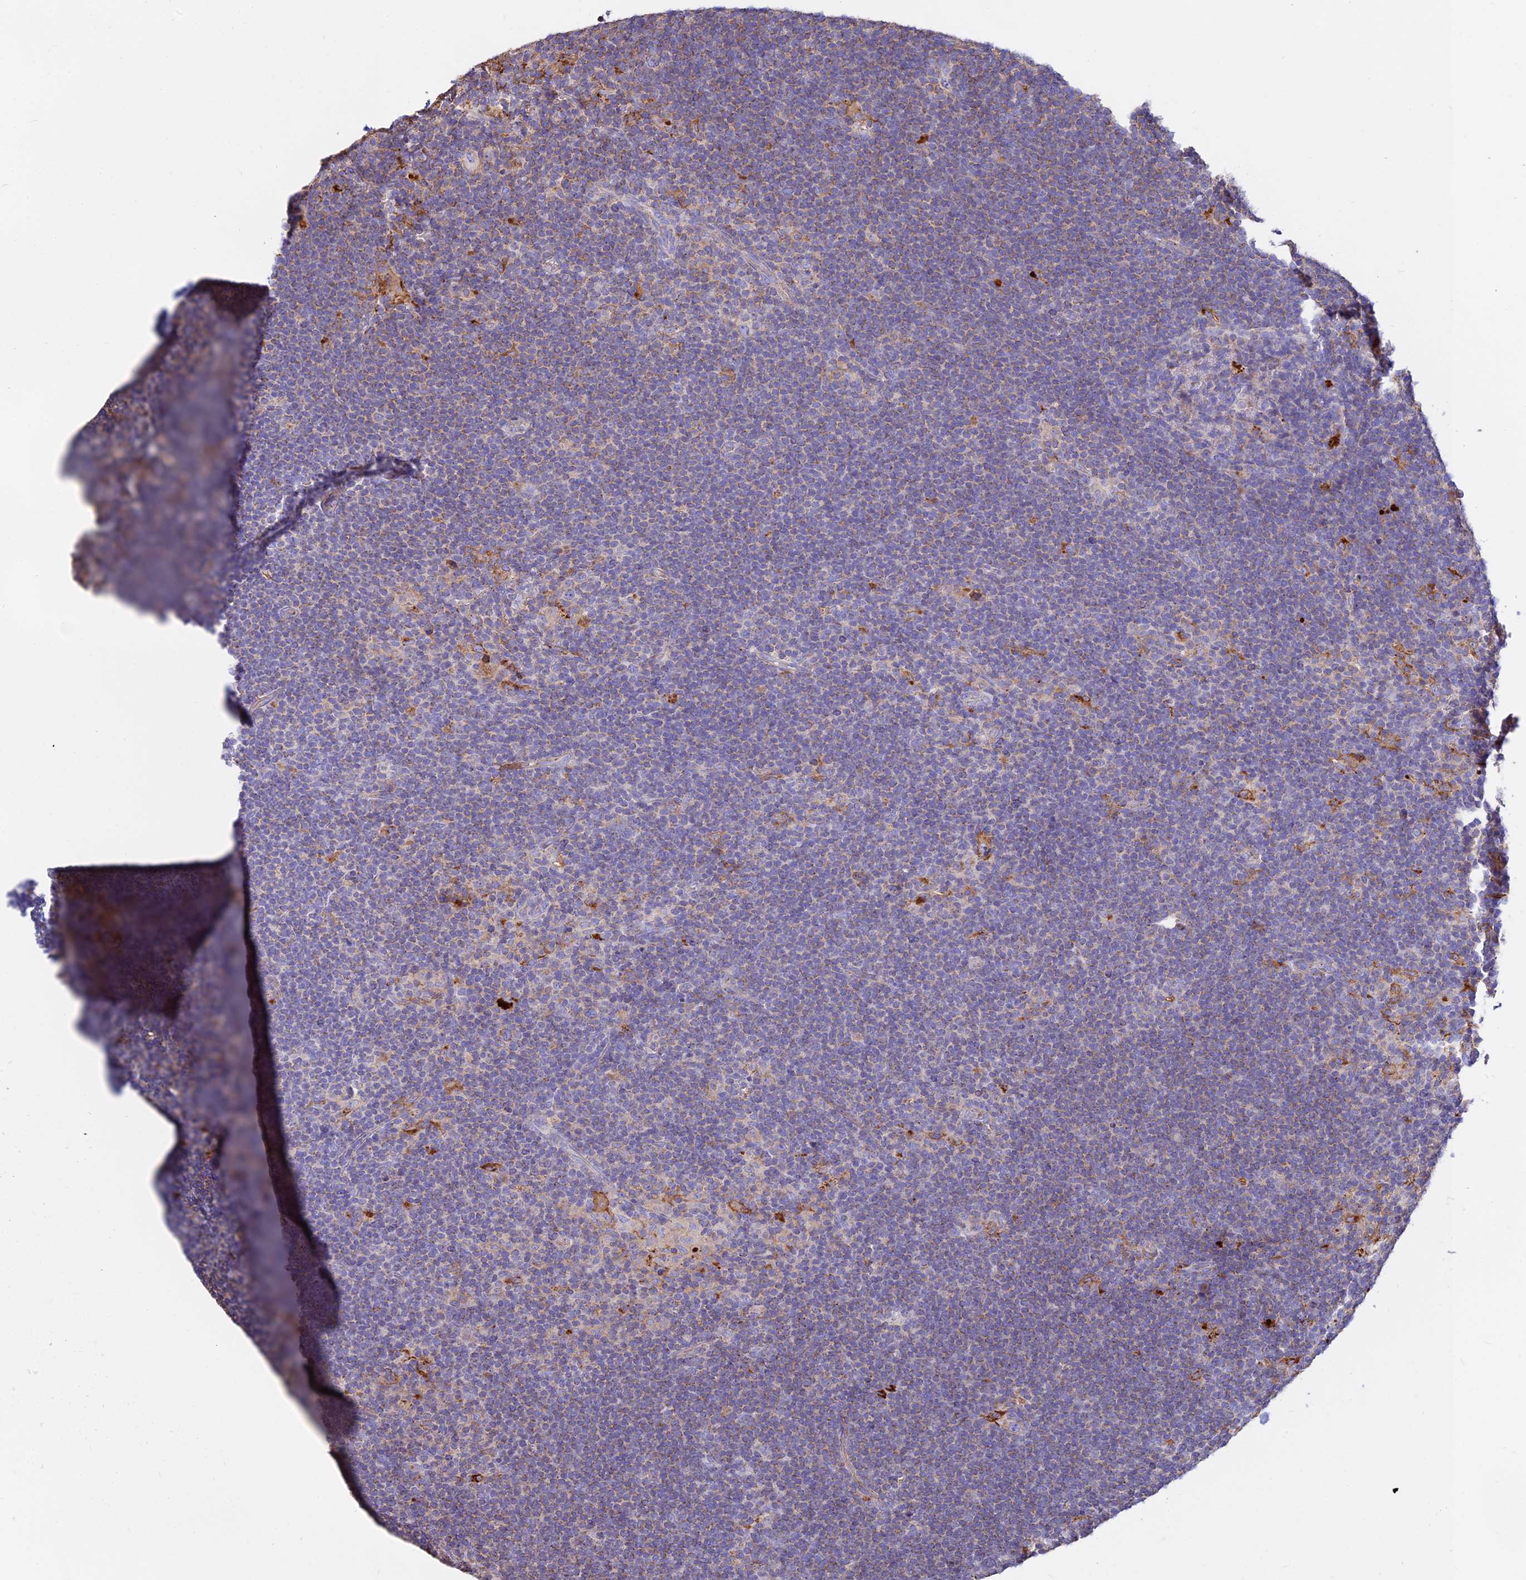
{"staining": {"intensity": "moderate", "quantity": "25%-75%", "location": "cytoplasmic/membranous"}, "tissue": "lymphoma", "cell_type": "Tumor cells", "image_type": "cancer", "snomed": [{"axis": "morphology", "description": "Hodgkin's disease, NOS"}, {"axis": "topography", "description": "Lymph node"}], "caption": "The immunohistochemical stain highlights moderate cytoplasmic/membranous positivity in tumor cells of Hodgkin's disease tissue.", "gene": "PNLIPRP3", "patient": {"sex": "female", "age": 57}}